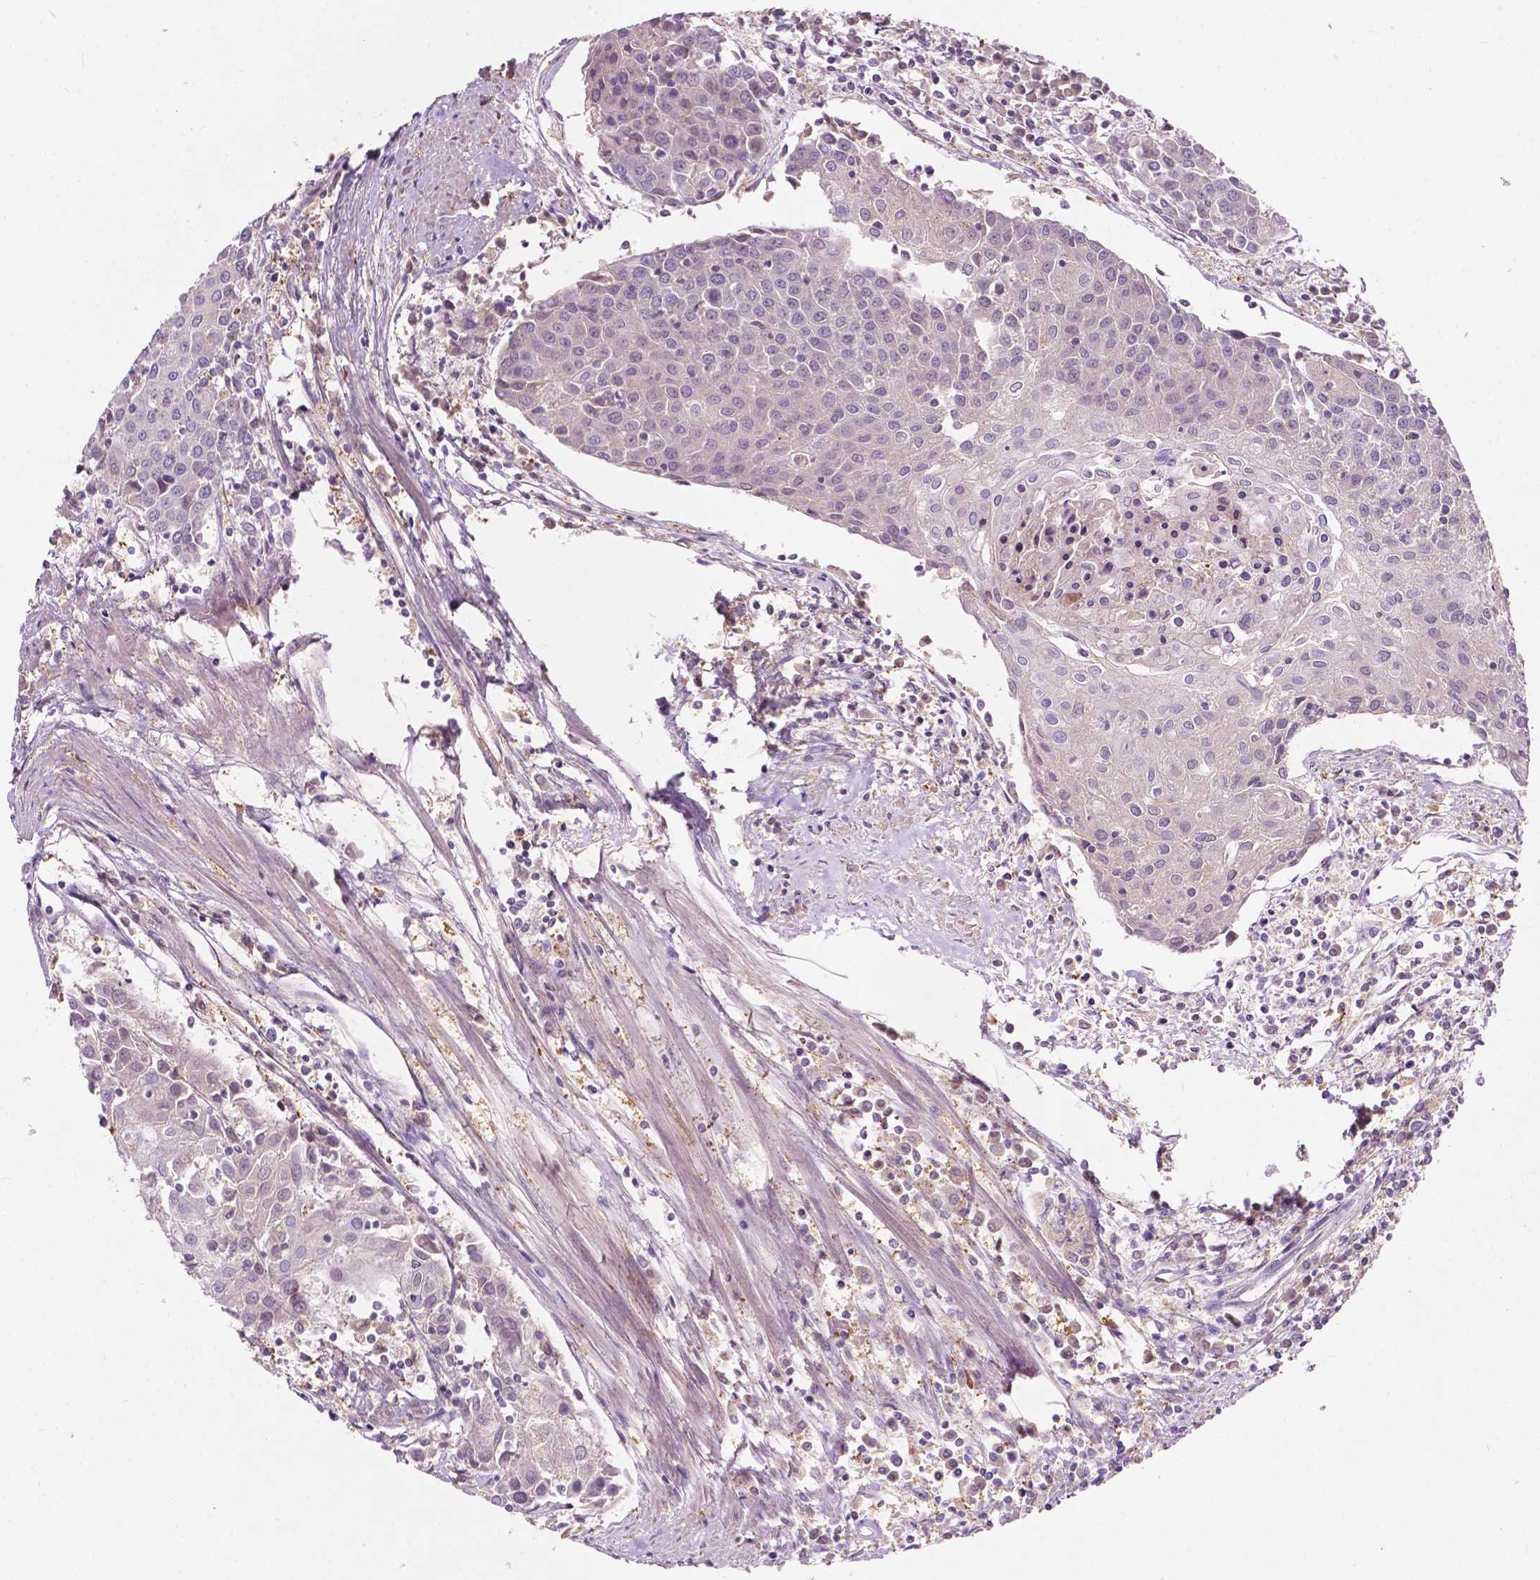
{"staining": {"intensity": "negative", "quantity": "none", "location": "none"}, "tissue": "urothelial cancer", "cell_type": "Tumor cells", "image_type": "cancer", "snomed": [{"axis": "morphology", "description": "Urothelial carcinoma, High grade"}, {"axis": "topography", "description": "Urinary bladder"}], "caption": "Immunohistochemistry (IHC) of urothelial carcinoma (high-grade) exhibits no staining in tumor cells. Nuclei are stained in blue.", "gene": "GPR37", "patient": {"sex": "female", "age": 85}}